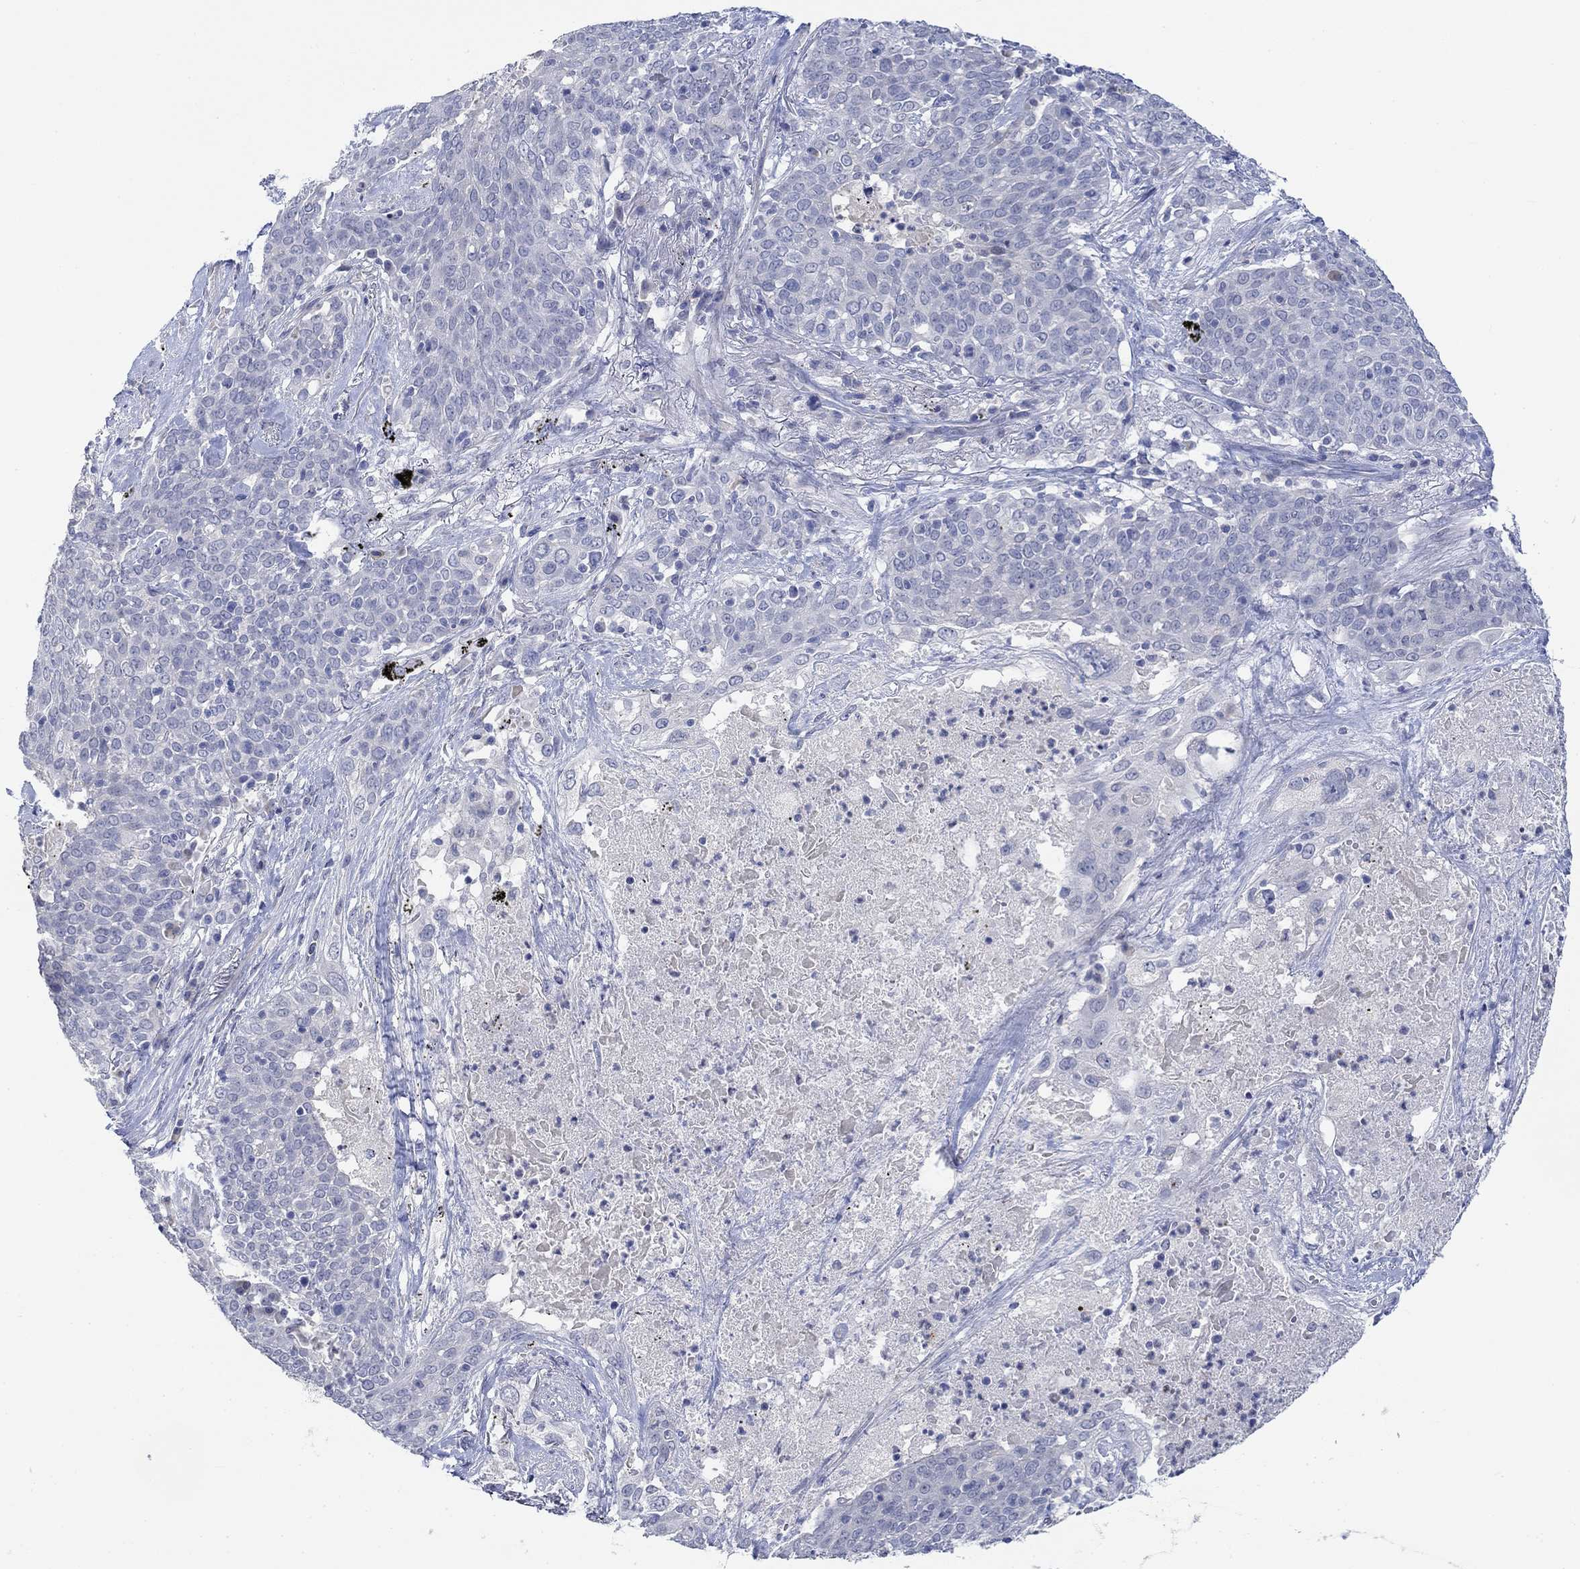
{"staining": {"intensity": "negative", "quantity": "none", "location": "none"}, "tissue": "lung cancer", "cell_type": "Tumor cells", "image_type": "cancer", "snomed": [{"axis": "morphology", "description": "Squamous cell carcinoma, NOS"}, {"axis": "topography", "description": "Lung"}], "caption": "This photomicrograph is of lung cancer stained with immunohistochemistry to label a protein in brown with the nuclei are counter-stained blue. There is no positivity in tumor cells.", "gene": "DLK1", "patient": {"sex": "male", "age": 82}}